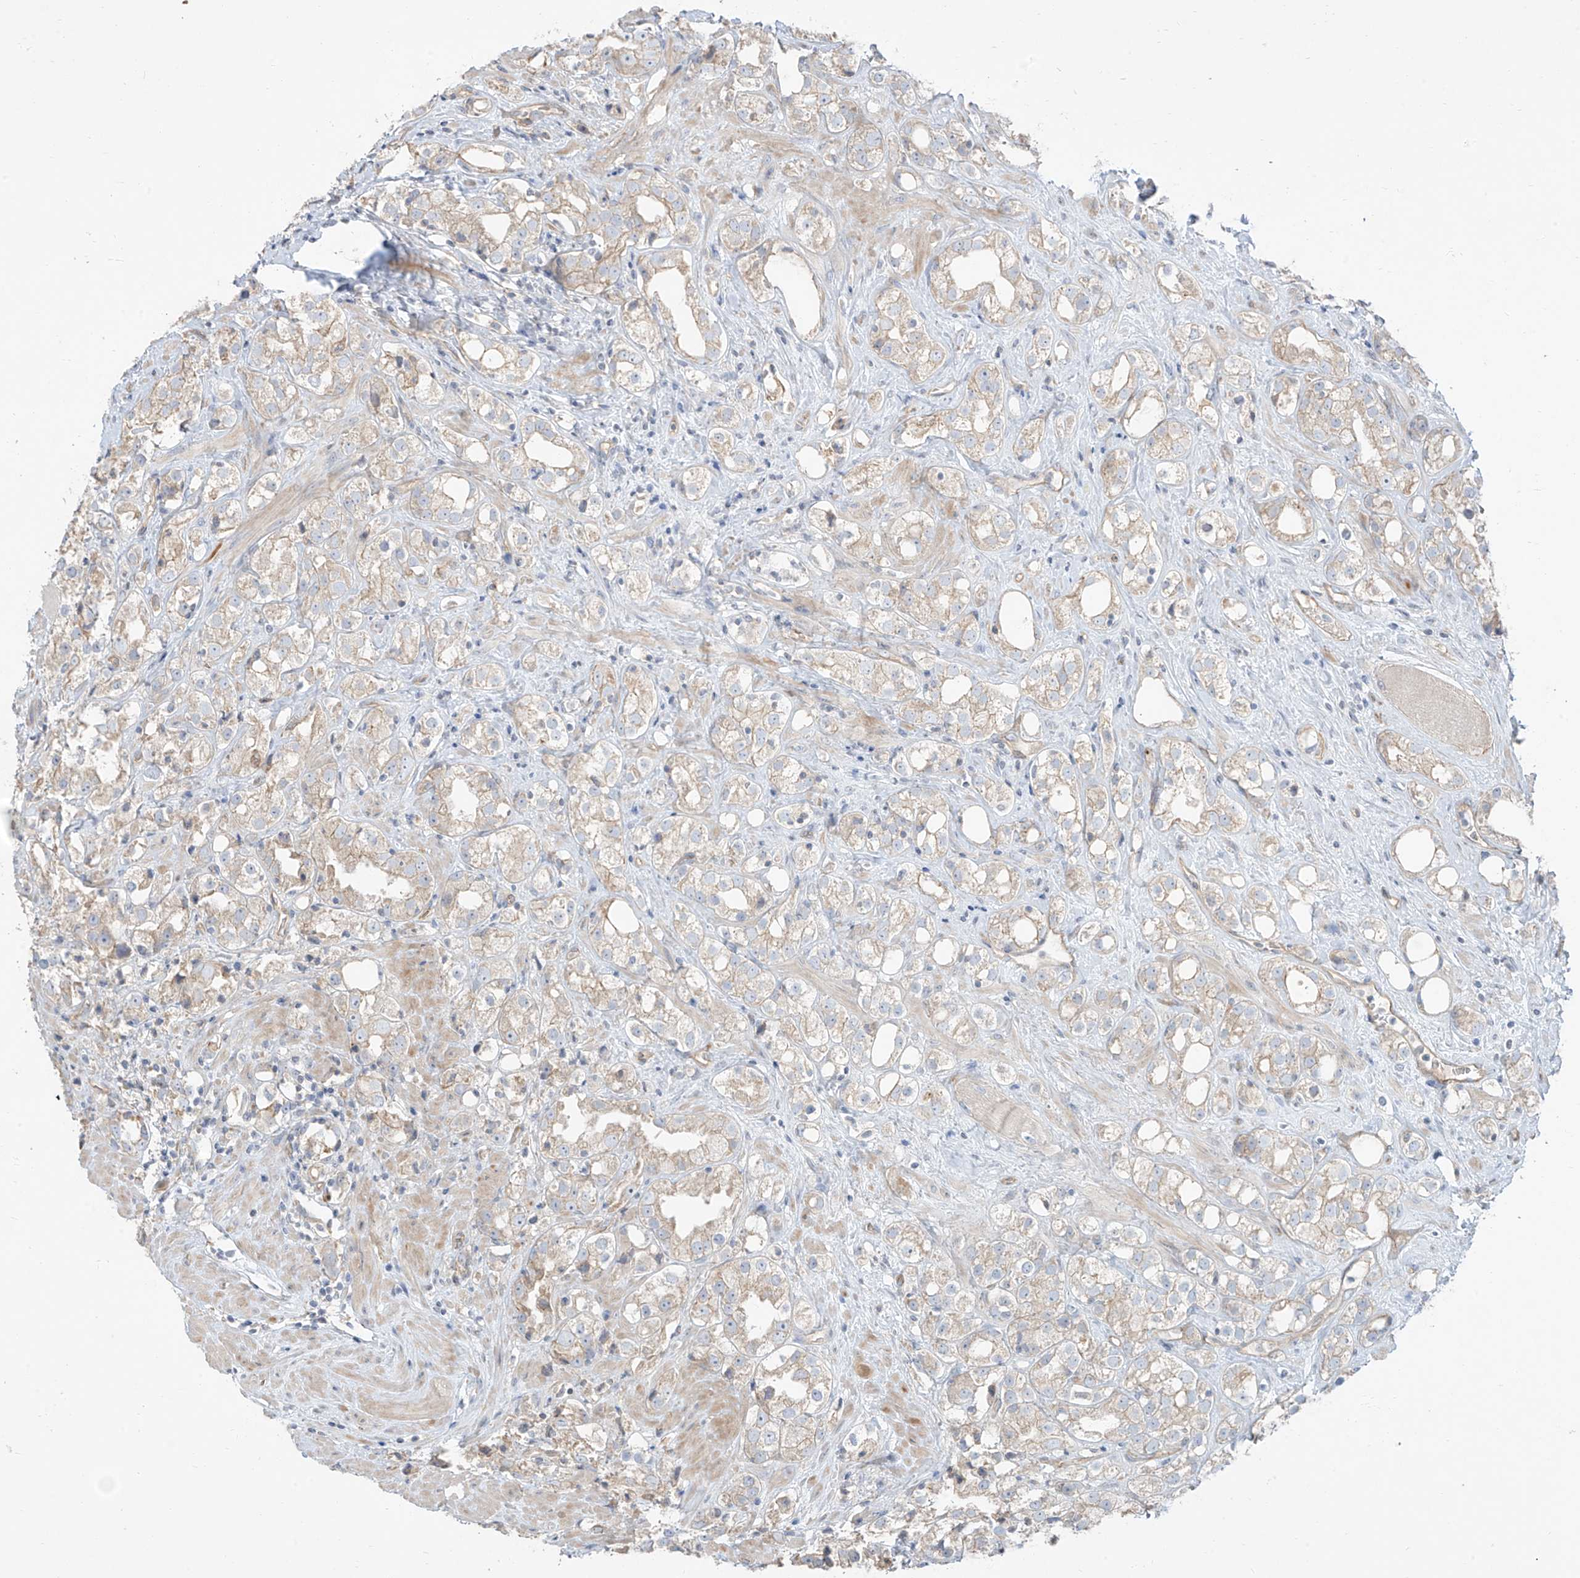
{"staining": {"intensity": "weak", "quantity": "<25%", "location": "cytoplasmic/membranous"}, "tissue": "prostate cancer", "cell_type": "Tumor cells", "image_type": "cancer", "snomed": [{"axis": "morphology", "description": "Adenocarcinoma, NOS"}, {"axis": "topography", "description": "Prostate"}], "caption": "The histopathology image reveals no staining of tumor cells in prostate cancer.", "gene": "EPHX4", "patient": {"sex": "male", "age": 79}}